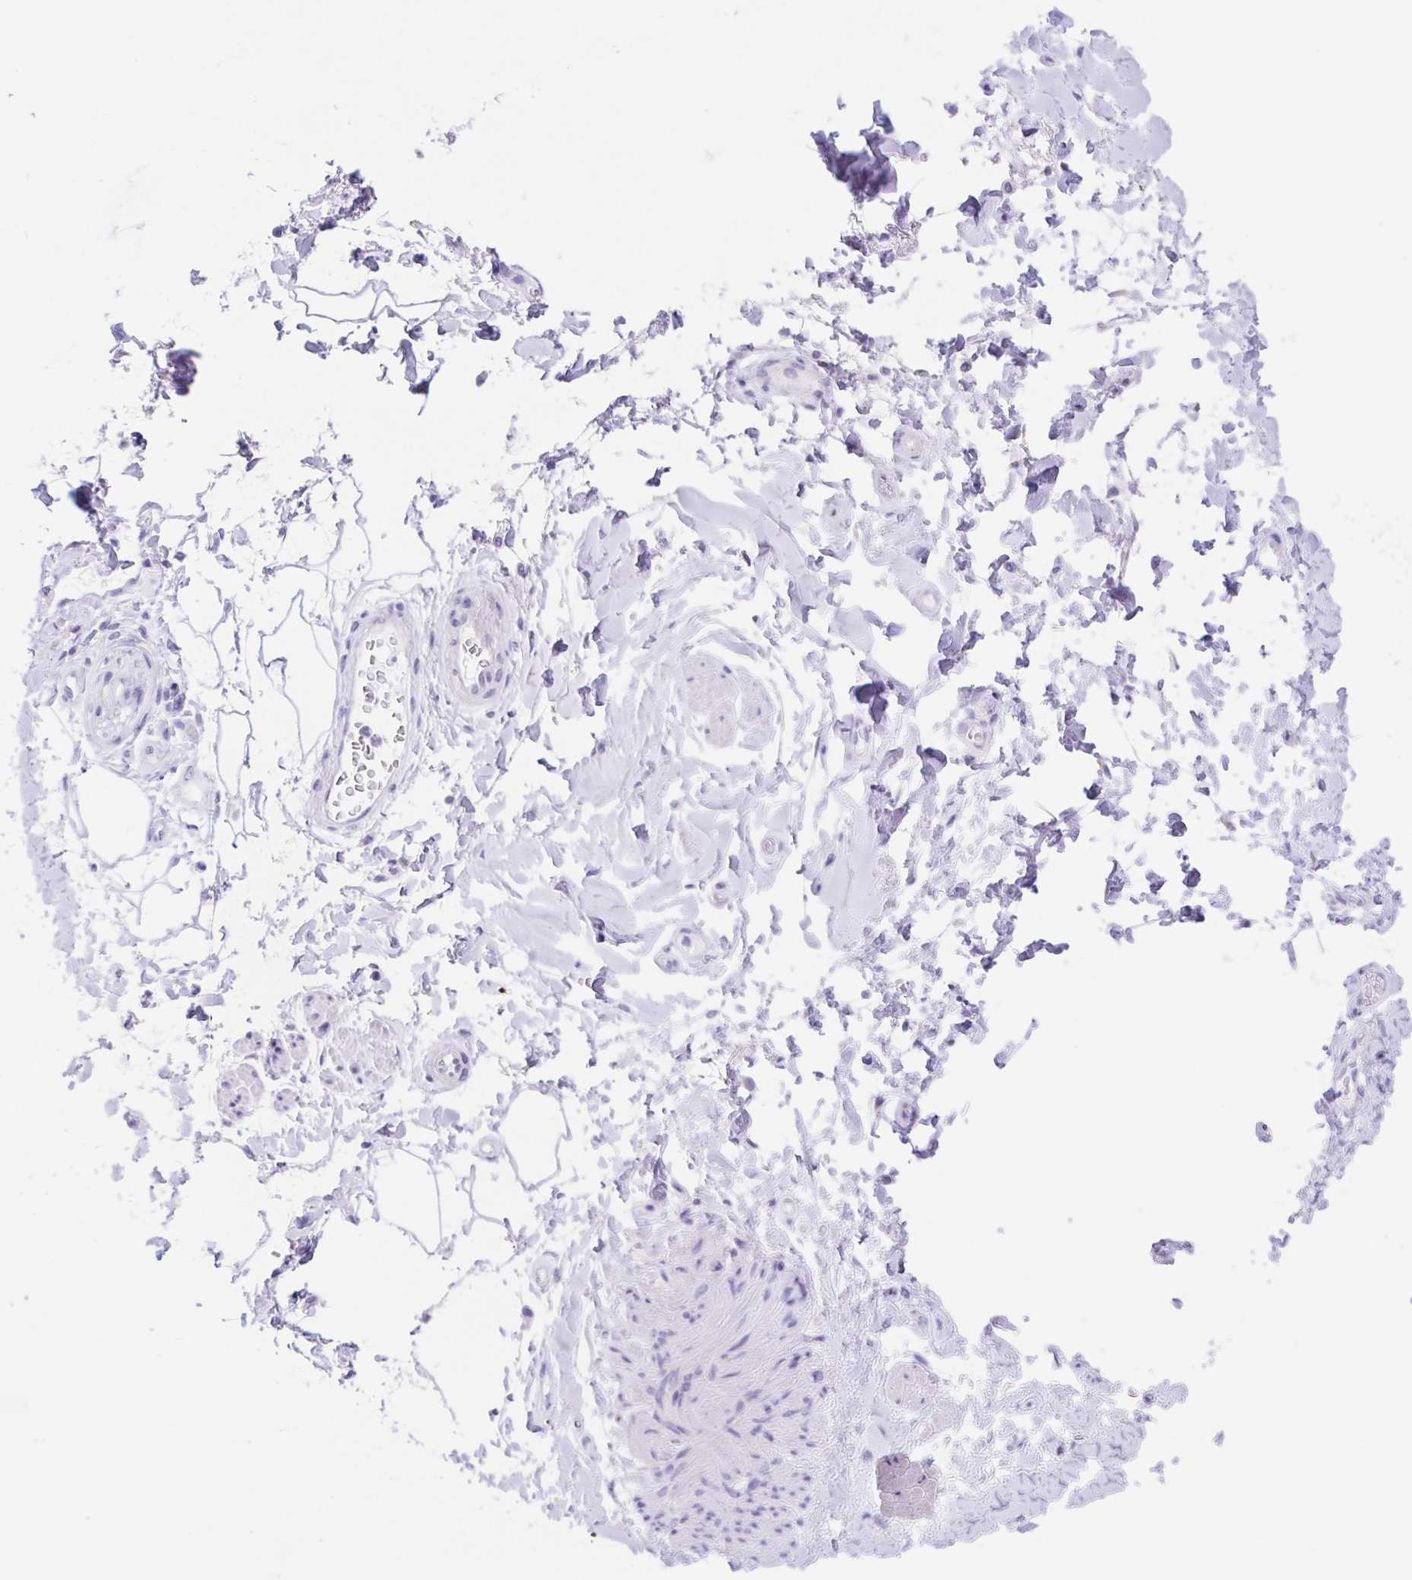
{"staining": {"intensity": "negative", "quantity": "none", "location": "none"}, "tissue": "adipose tissue", "cell_type": "Adipocytes", "image_type": "normal", "snomed": [{"axis": "morphology", "description": "Normal tissue, NOS"}, {"axis": "topography", "description": "Urinary bladder"}, {"axis": "topography", "description": "Peripheral nerve tissue"}], "caption": "An immunohistochemistry micrograph of benign adipose tissue is shown. There is no staining in adipocytes of adipose tissue. The staining is performed using DAB (3,3'-diaminobenzidine) brown chromogen with nuclei counter-stained in using hematoxylin.", "gene": "SCG3", "patient": {"sex": "female", "age": 60}}